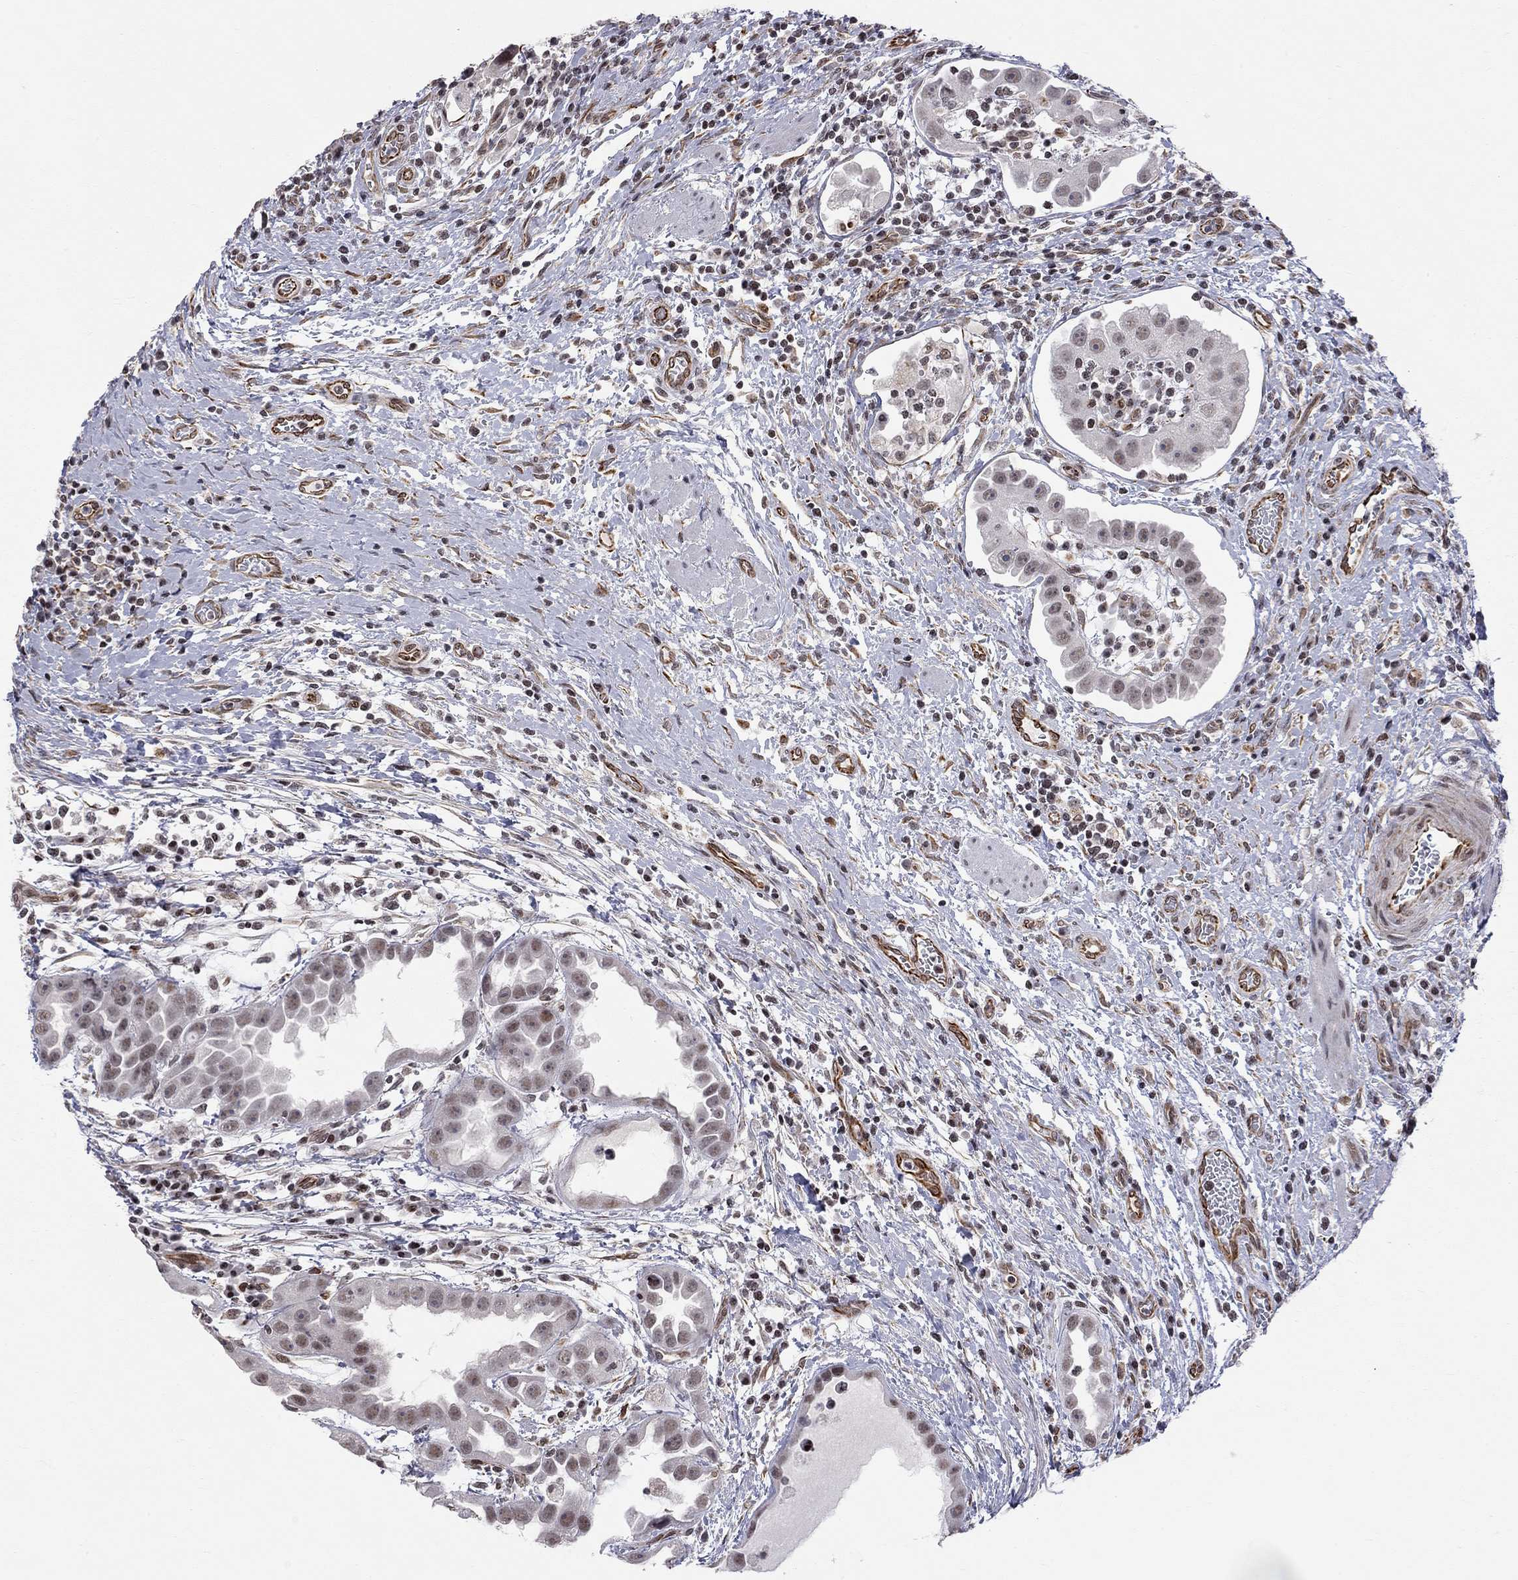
{"staining": {"intensity": "weak", "quantity": "<25%", "location": "nuclear"}, "tissue": "urothelial cancer", "cell_type": "Tumor cells", "image_type": "cancer", "snomed": [{"axis": "morphology", "description": "Urothelial carcinoma, High grade"}, {"axis": "topography", "description": "Urinary bladder"}], "caption": "This is an immunohistochemistry image of human high-grade urothelial carcinoma. There is no positivity in tumor cells.", "gene": "MTNR1B", "patient": {"sex": "female", "age": 41}}